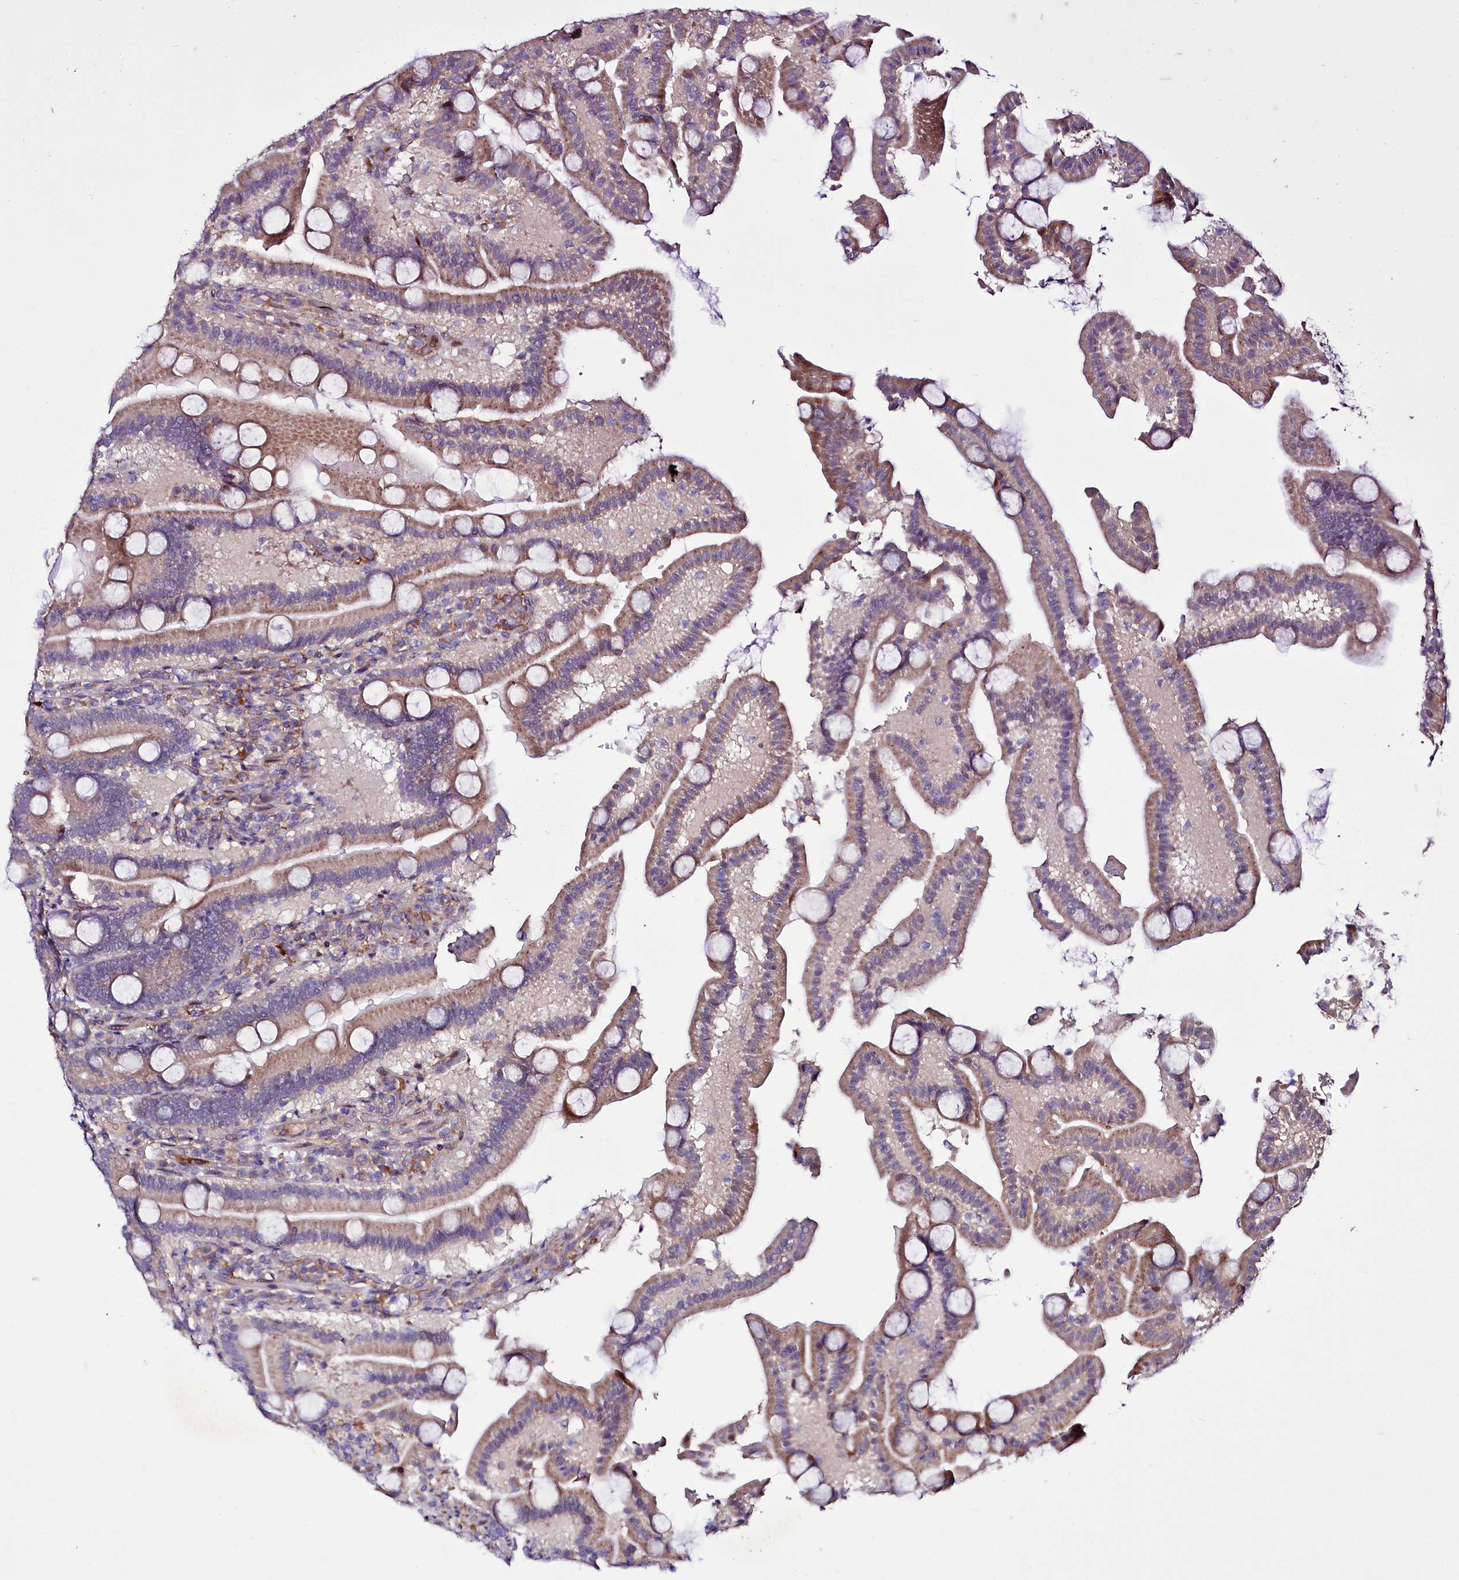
{"staining": {"intensity": "weak", "quantity": "25%-75%", "location": "cytoplasmic/membranous"}, "tissue": "duodenum", "cell_type": "Glandular cells", "image_type": "normal", "snomed": [{"axis": "morphology", "description": "Normal tissue, NOS"}, {"axis": "topography", "description": "Duodenum"}], "caption": "Glandular cells exhibit low levels of weak cytoplasmic/membranous expression in about 25%-75% of cells in normal duodenum. (DAB (3,3'-diaminobenzidine) = brown stain, brightfield microscopy at high magnification).", "gene": "ZC3H12C", "patient": {"sex": "male", "age": 55}}